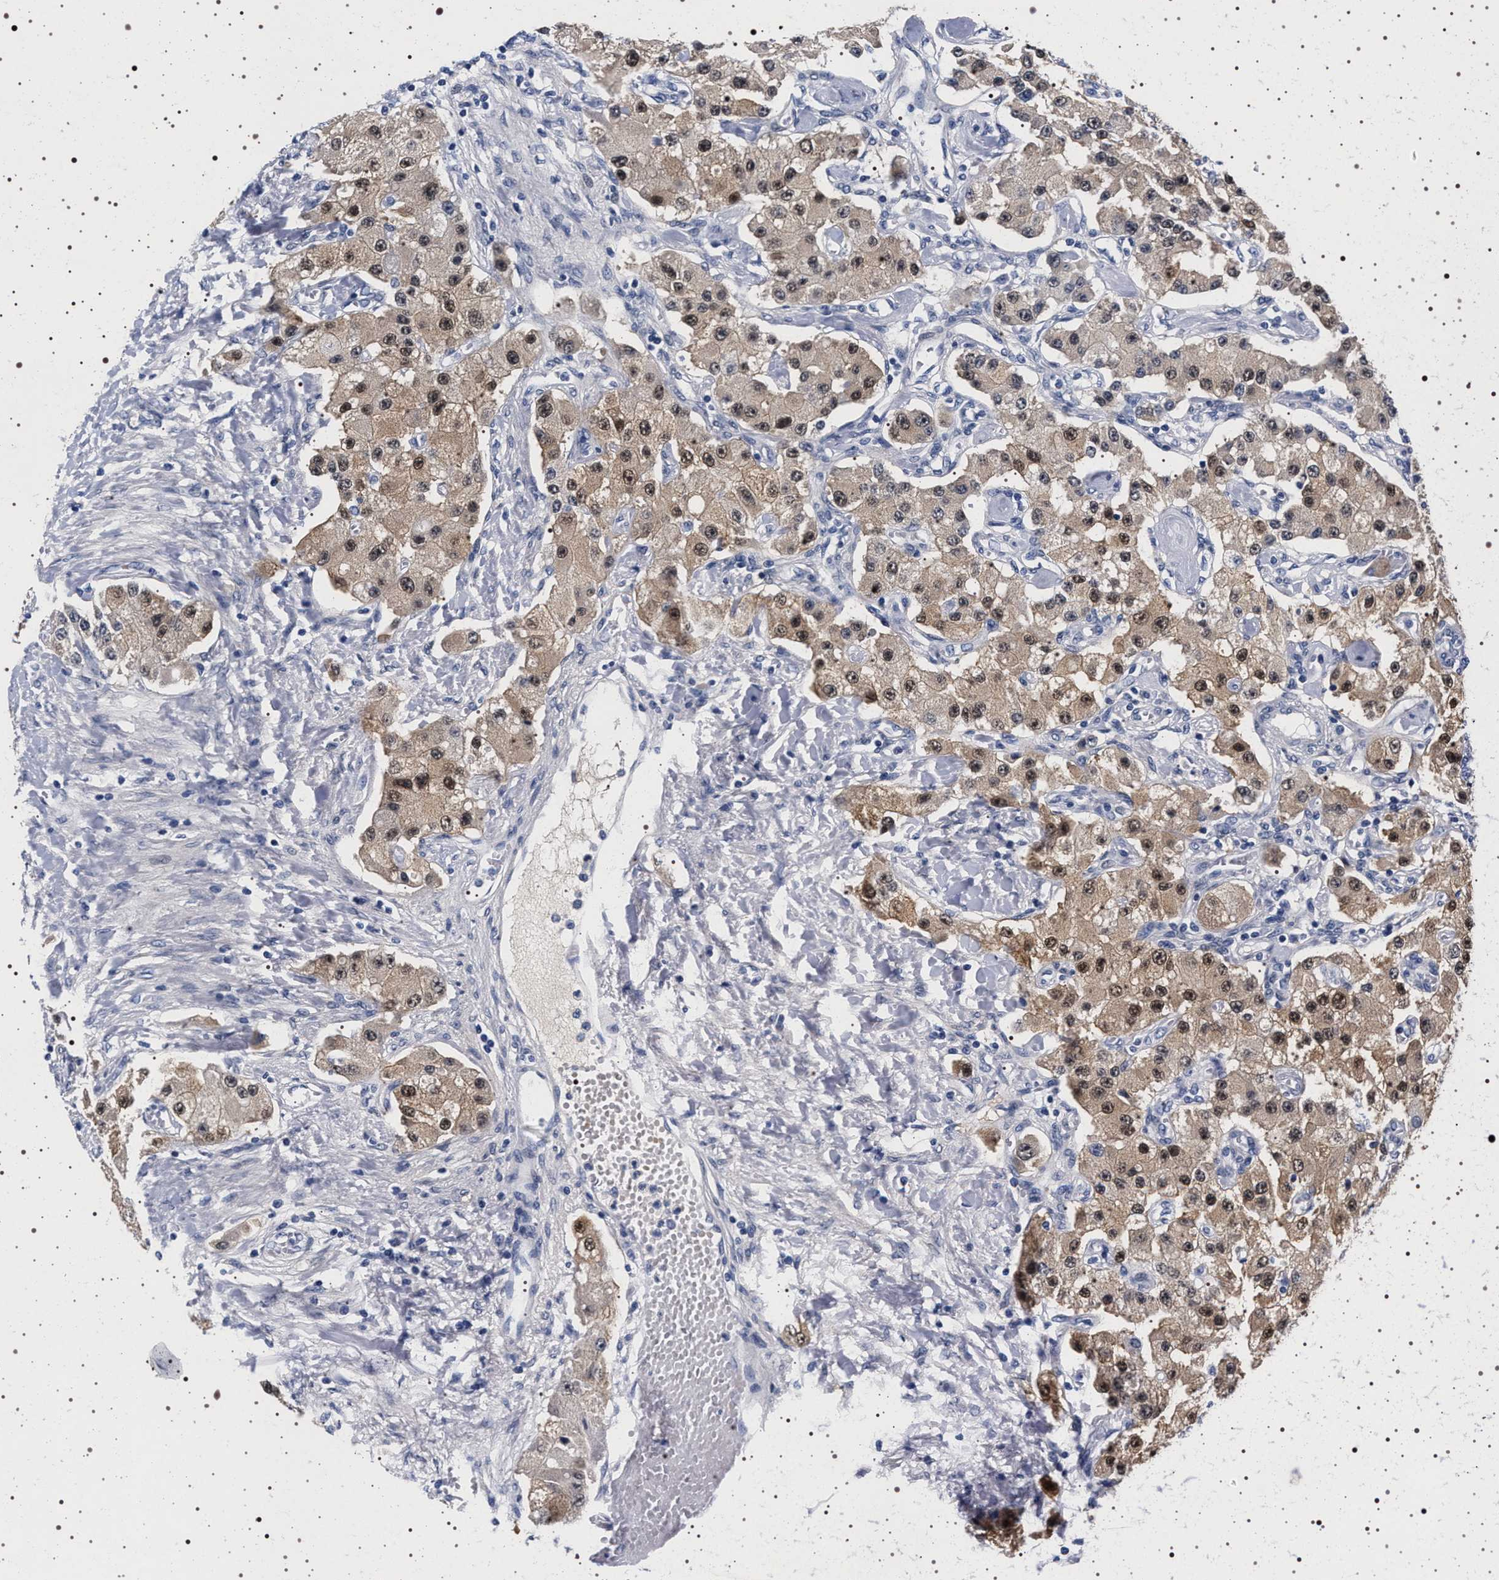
{"staining": {"intensity": "moderate", "quantity": ">75%", "location": "cytoplasmic/membranous,nuclear"}, "tissue": "carcinoid", "cell_type": "Tumor cells", "image_type": "cancer", "snomed": [{"axis": "morphology", "description": "Carcinoid, malignant, NOS"}, {"axis": "topography", "description": "Pancreas"}], "caption": "Carcinoid was stained to show a protein in brown. There is medium levels of moderate cytoplasmic/membranous and nuclear expression in approximately >75% of tumor cells.", "gene": "MAPK10", "patient": {"sex": "male", "age": 41}}